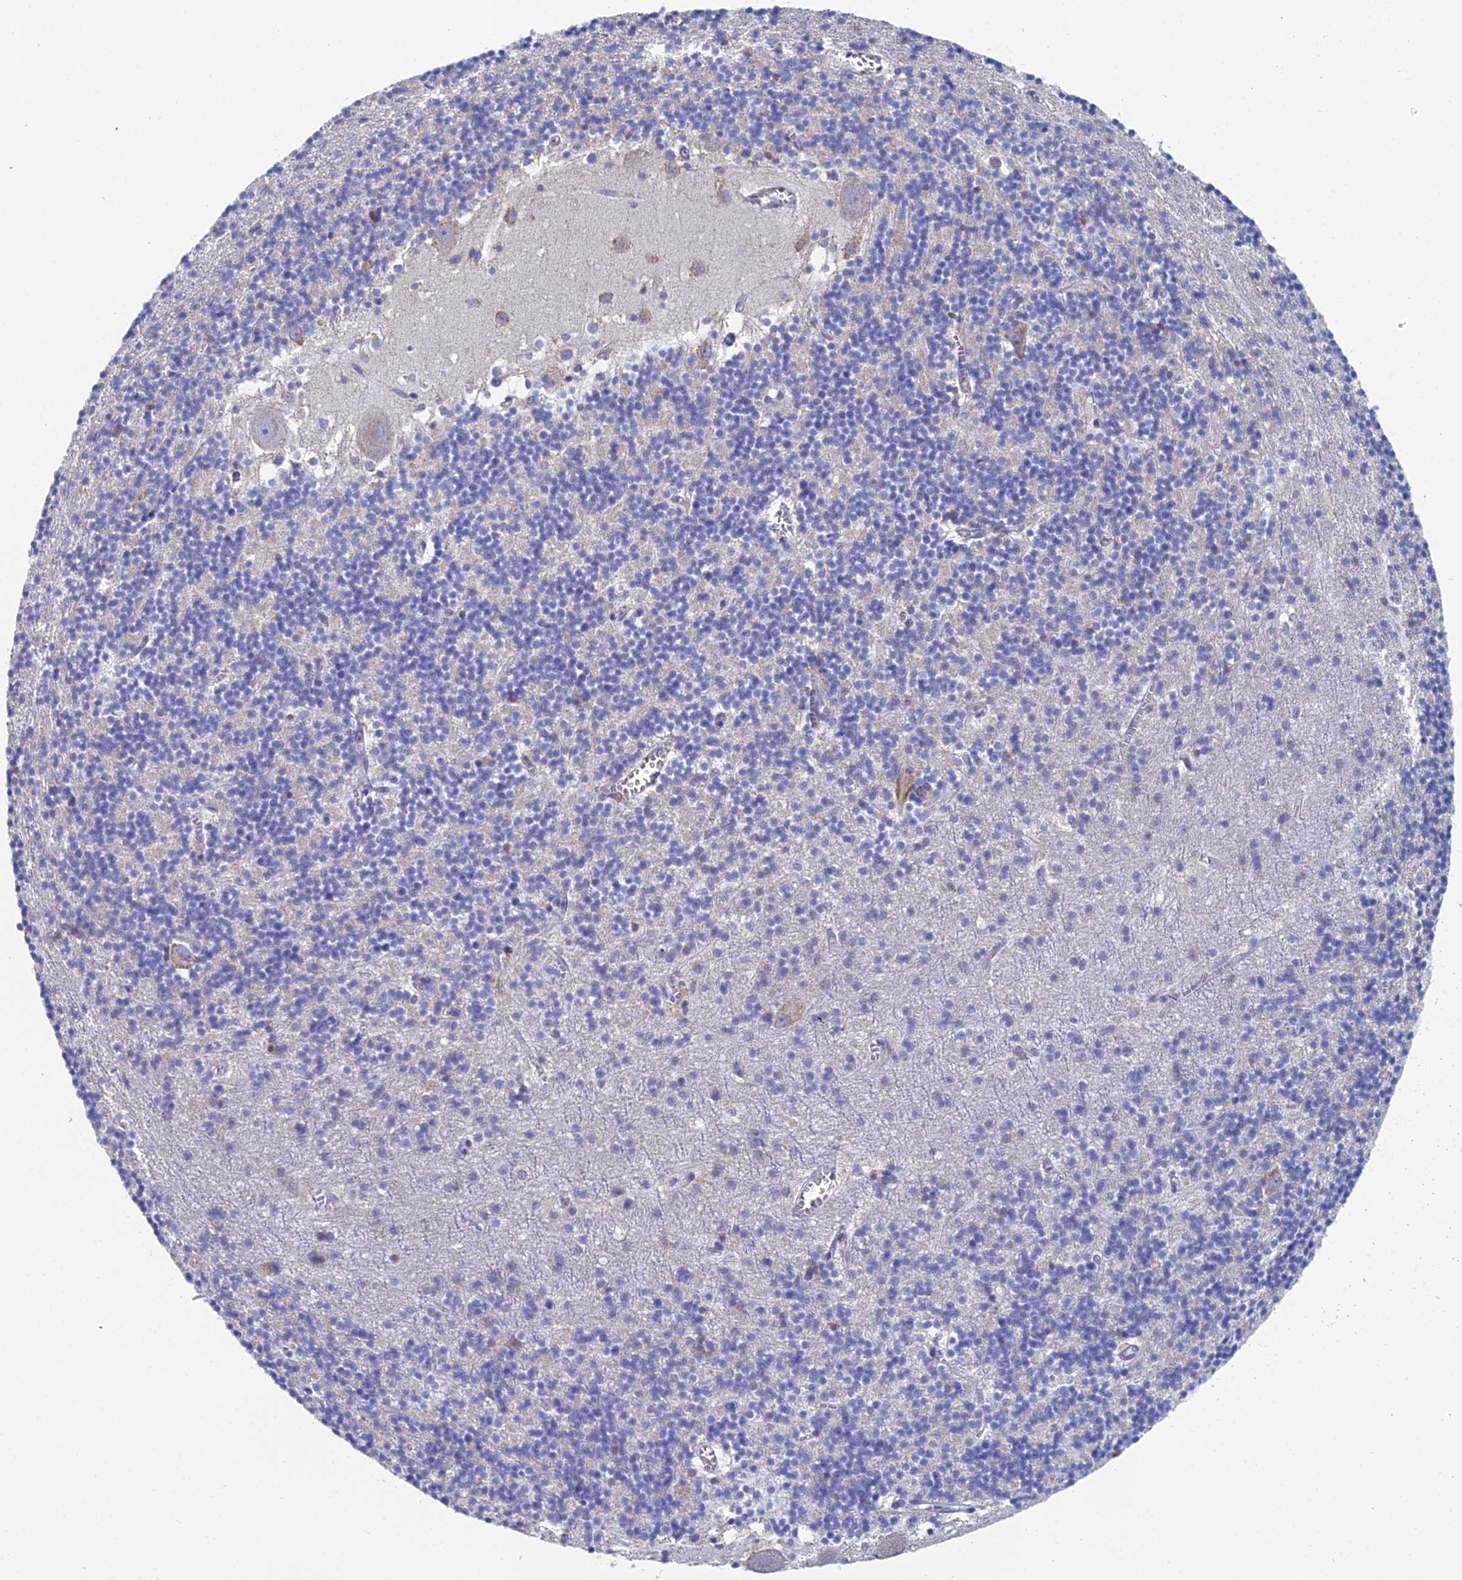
{"staining": {"intensity": "negative", "quantity": "none", "location": "none"}, "tissue": "cerebellum", "cell_type": "Cells in granular layer", "image_type": "normal", "snomed": [{"axis": "morphology", "description": "Normal tissue, NOS"}, {"axis": "topography", "description": "Cerebellum"}], "caption": "Cells in granular layer show no significant staining in normal cerebellum. (DAB (3,3'-diaminobenzidine) immunohistochemistry (IHC) with hematoxylin counter stain).", "gene": "CRACR2B", "patient": {"sex": "male", "age": 54}}